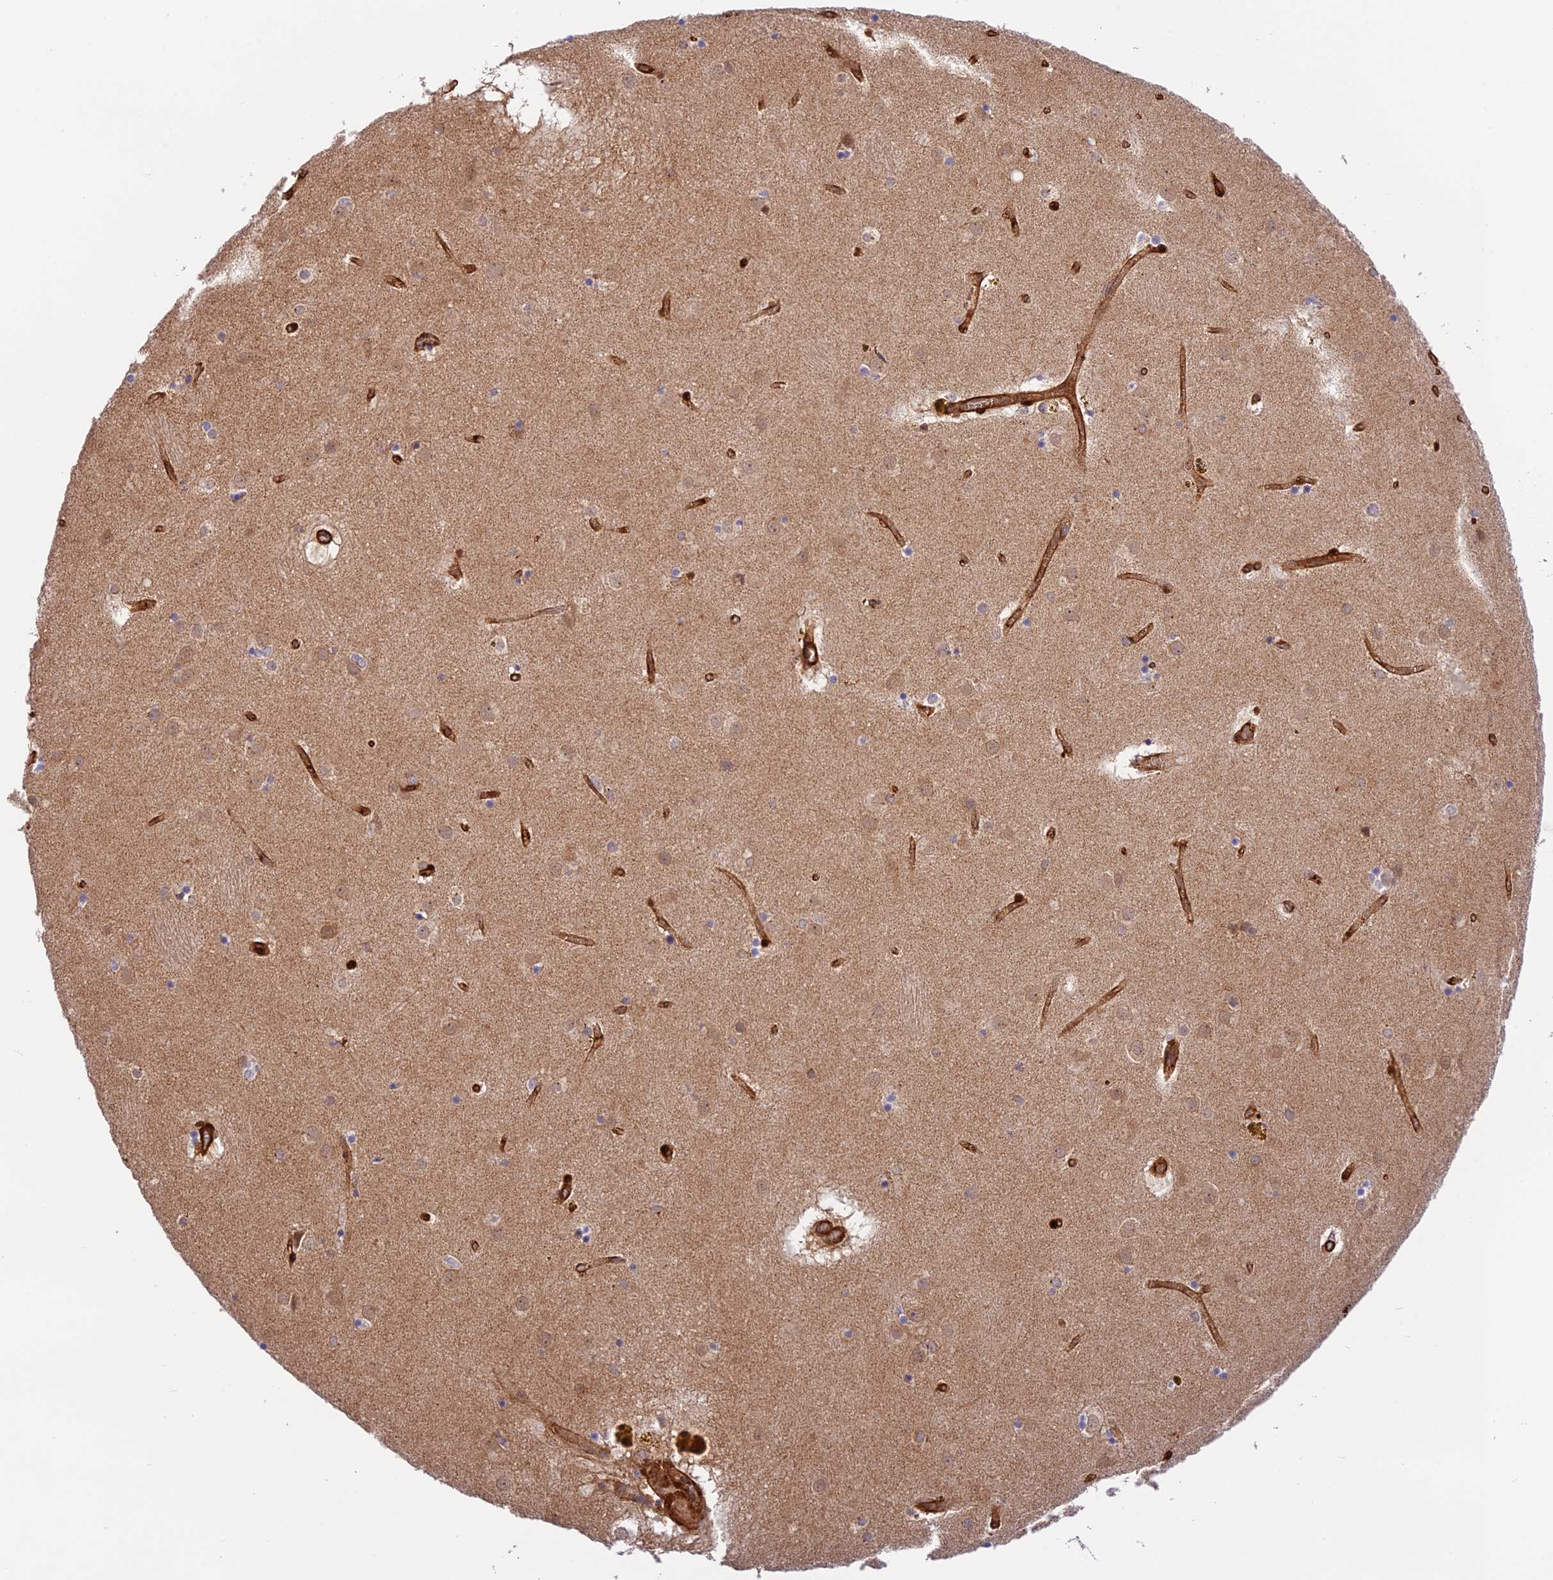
{"staining": {"intensity": "weak", "quantity": "<25%", "location": "cytoplasmic/membranous"}, "tissue": "caudate", "cell_type": "Glial cells", "image_type": "normal", "snomed": [{"axis": "morphology", "description": "Normal tissue, NOS"}, {"axis": "topography", "description": "Lateral ventricle wall"}], "caption": "IHC image of unremarkable human caudate stained for a protein (brown), which reveals no staining in glial cells. (Brightfield microscopy of DAB (3,3'-diaminobenzidine) immunohistochemistry (IHC) at high magnification).", "gene": "EVI5L", "patient": {"sex": "male", "age": 70}}